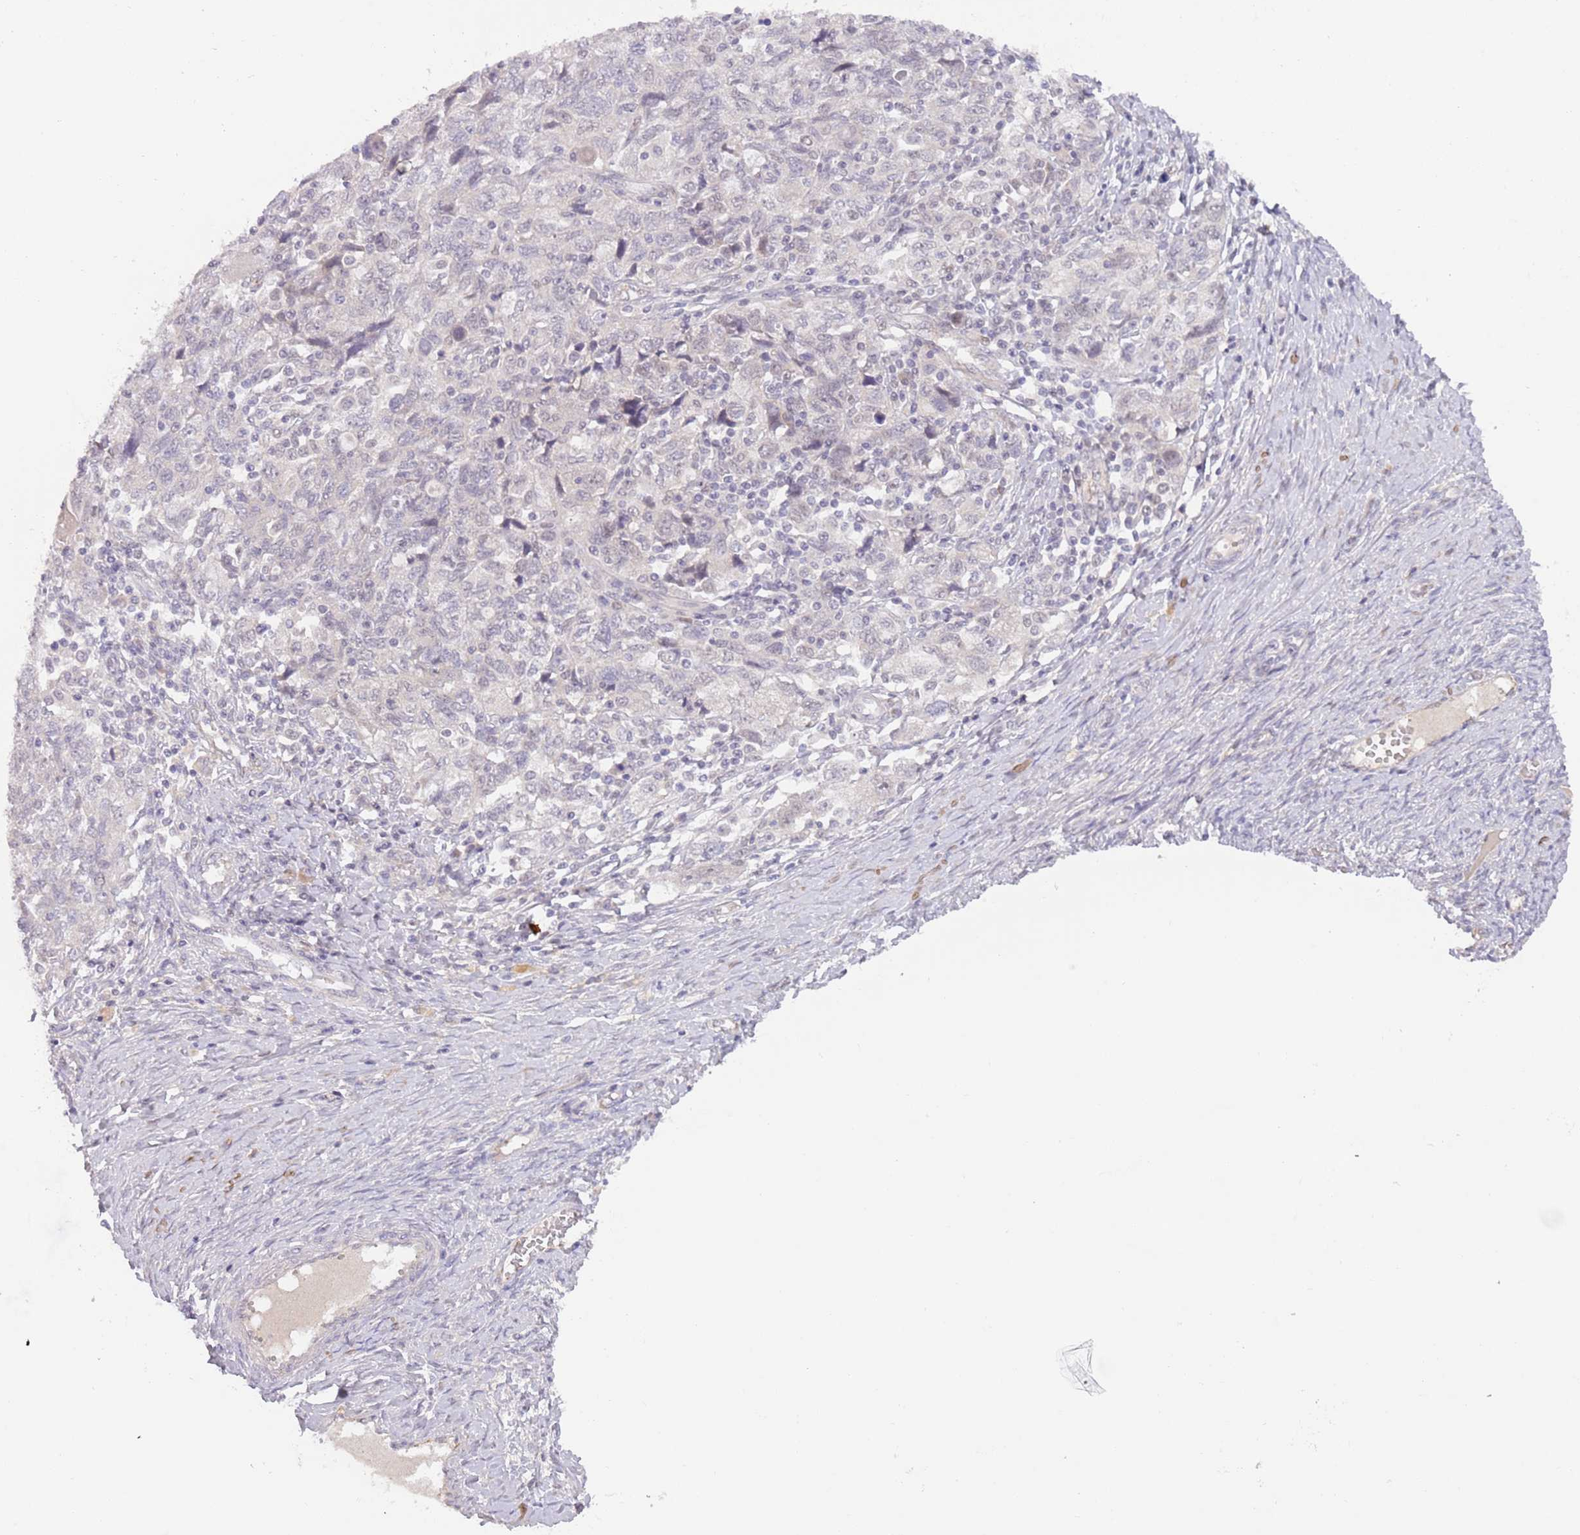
{"staining": {"intensity": "negative", "quantity": "none", "location": "none"}, "tissue": "ovarian cancer", "cell_type": "Tumor cells", "image_type": "cancer", "snomed": [{"axis": "morphology", "description": "Carcinoma, NOS"}, {"axis": "morphology", "description": "Cystadenocarcinoma, serous, NOS"}, {"axis": "topography", "description": "Ovary"}], "caption": "An immunohistochemistry image of ovarian cancer (carcinoma) is shown. There is no staining in tumor cells of ovarian cancer (carcinoma). (Stains: DAB (3,3'-diaminobenzidine) immunohistochemistry with hematoxylin counter stain, Microscopy: brightfield microscopy at high magnification).", "gene": "RFXANK", "patient": {"sex": "female", "age": 69}}